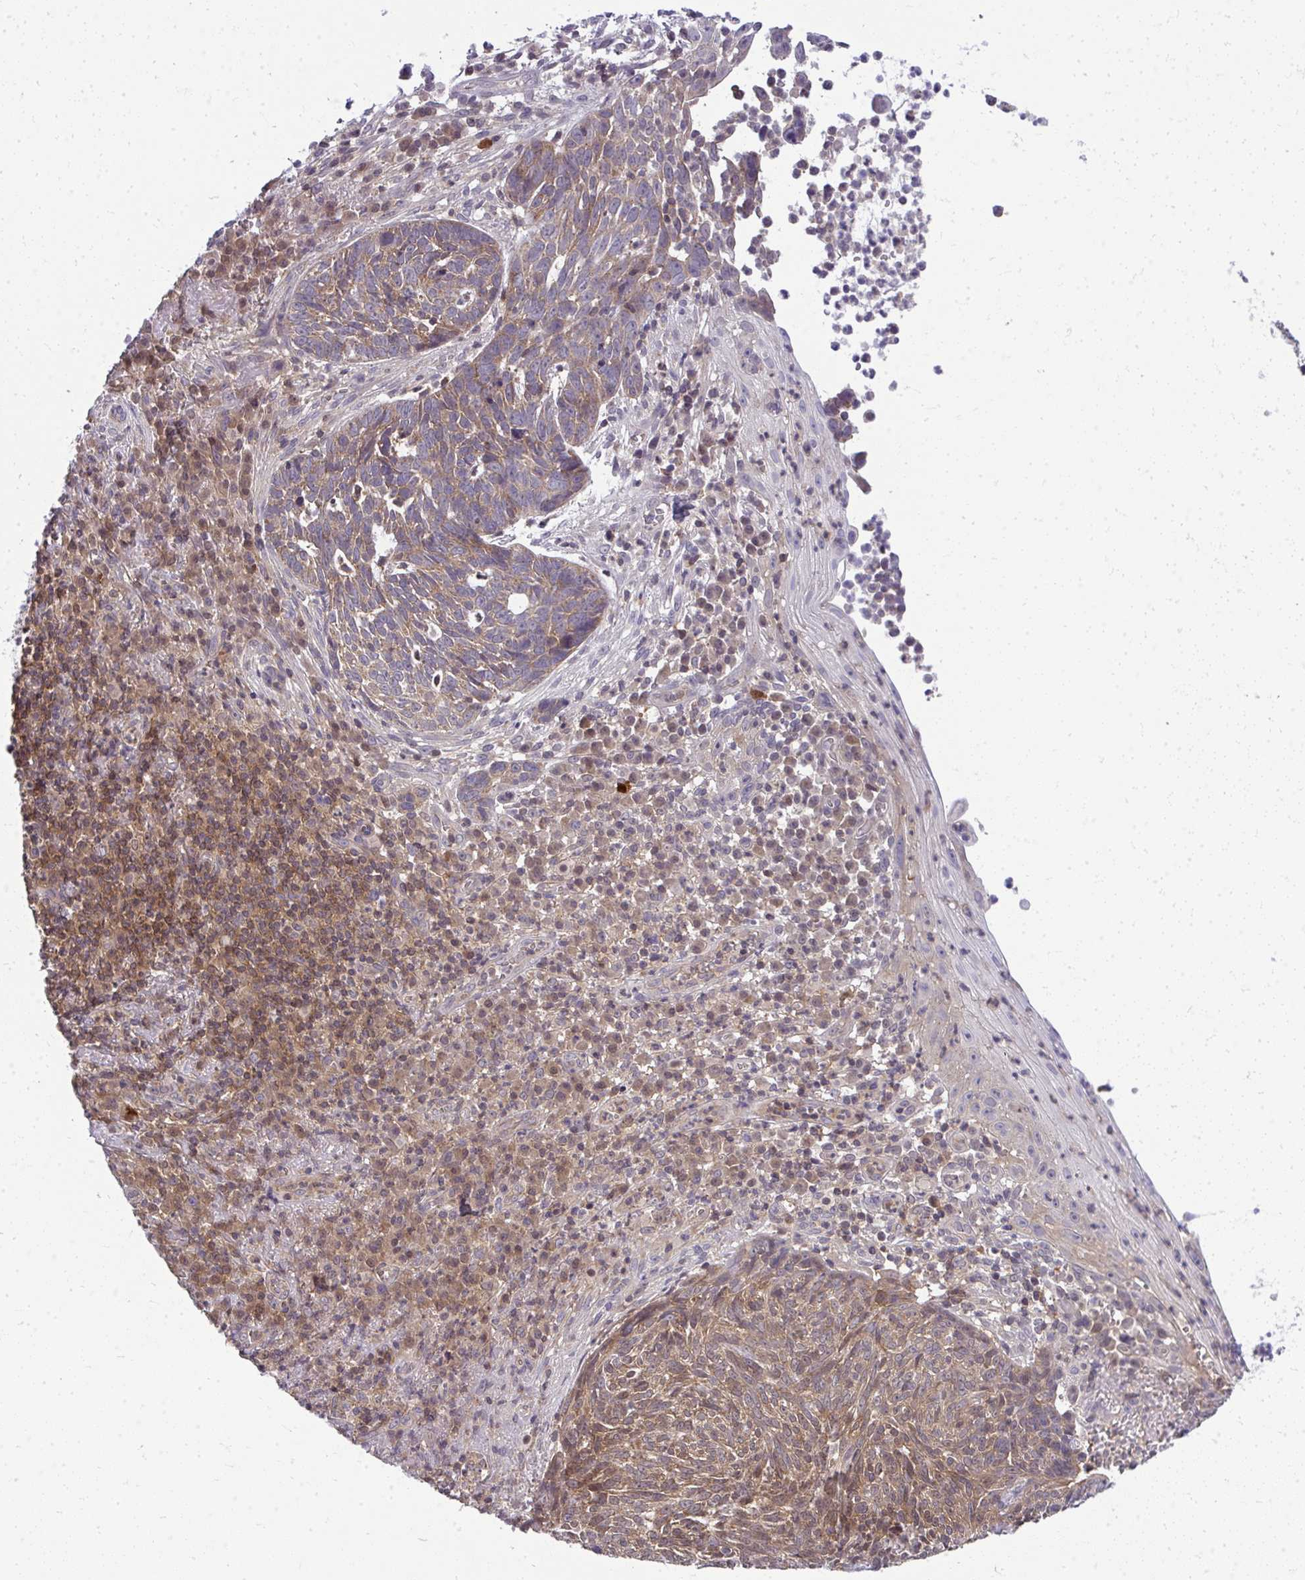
{"staining": {"intensity": "moderate", "quantity": ">75%", "location": "cytoplasmic/membranous"}, "tissue": "skin cancer", "cell_type": "Tumor cells", "image_type": "cancer", "snomed": [{"axis": "morphology", "description": "Basal cell carcinoma"}, {"axis": "topography", "description": "Skin"}, {"axis": "topography", "description": "Skin of face"}], "caption": "There is medium levels of moderate cytoplasmic/membranous expression in tumor cells of skin cancer, as demonstrated by immunohistochemical staining (brown color).", "gene": "HDHD2", "patient": {"sex": "female", "age": 95}}